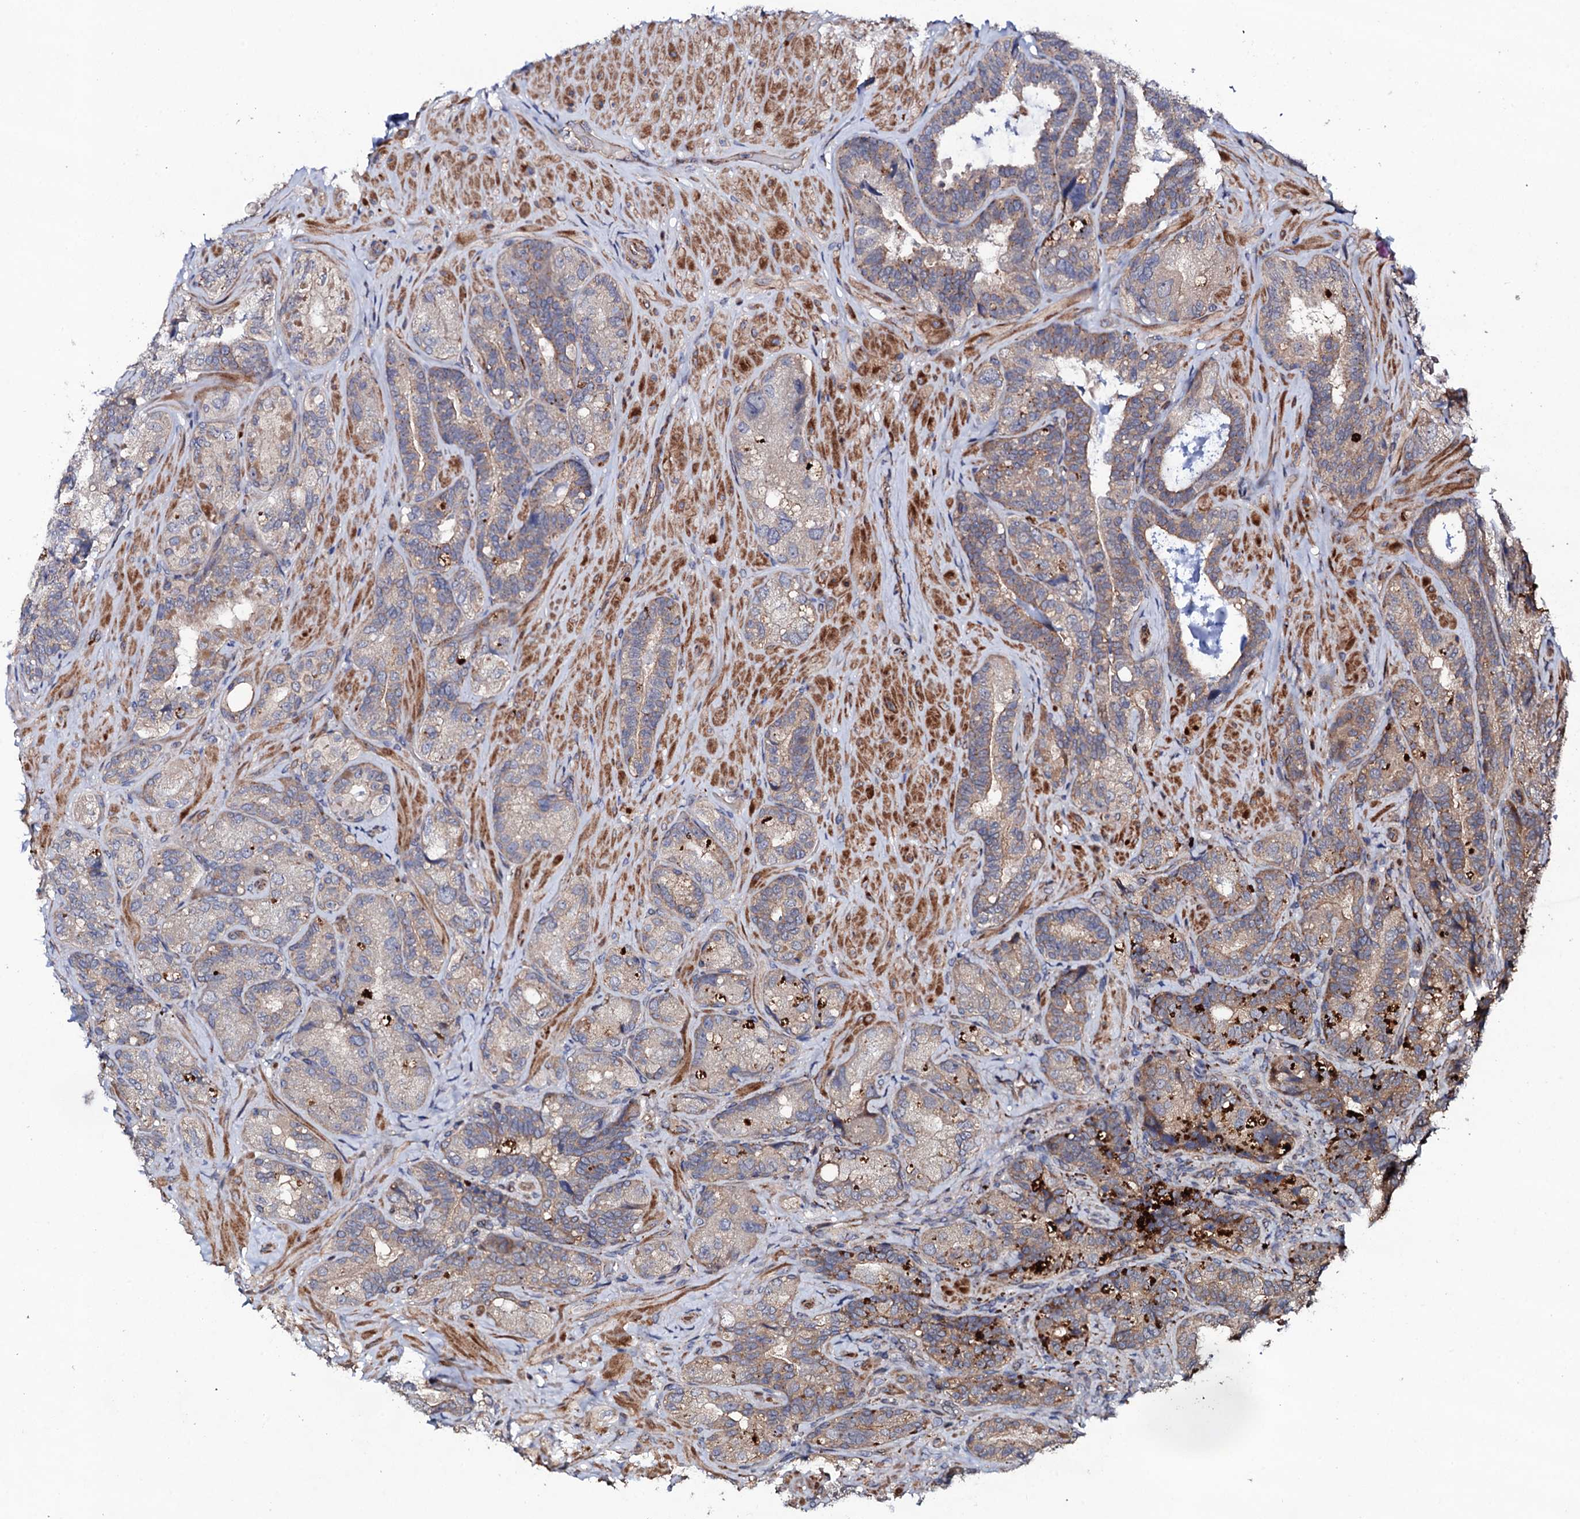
{"staining": {"intensity": "moderate", "quantity": "<25%", "location": "cytoplasmic/membranous"}, "tissue": "seminal vesicle", "cell_type": "Glandular cells", "image_type": "normal", "snomed": [{"axis": "morphology", "description": "Normal tissue, NOS"}, {"axis": "topography", "description": "Prostate and seminal vesicle, NOS"}, {"axis": "topography", "description": "Prostate"}, {"axis": "topography", "description": "Seminal veicle"}], "caption": "Immunohistochemistry staining of normal seminal vesicle, which displays low levels of moderate cytoplasmic/membranous expression in about <25% of glandular cells indicating moderate cytoplasmic/membranous protein positivity. The staining was performed using DAB (brown) for protein detection and nuclei were counterstained in hematoxylin (blue).", "gene": "CIAO2A", "patient": {"sex": "male", "age": 67}}